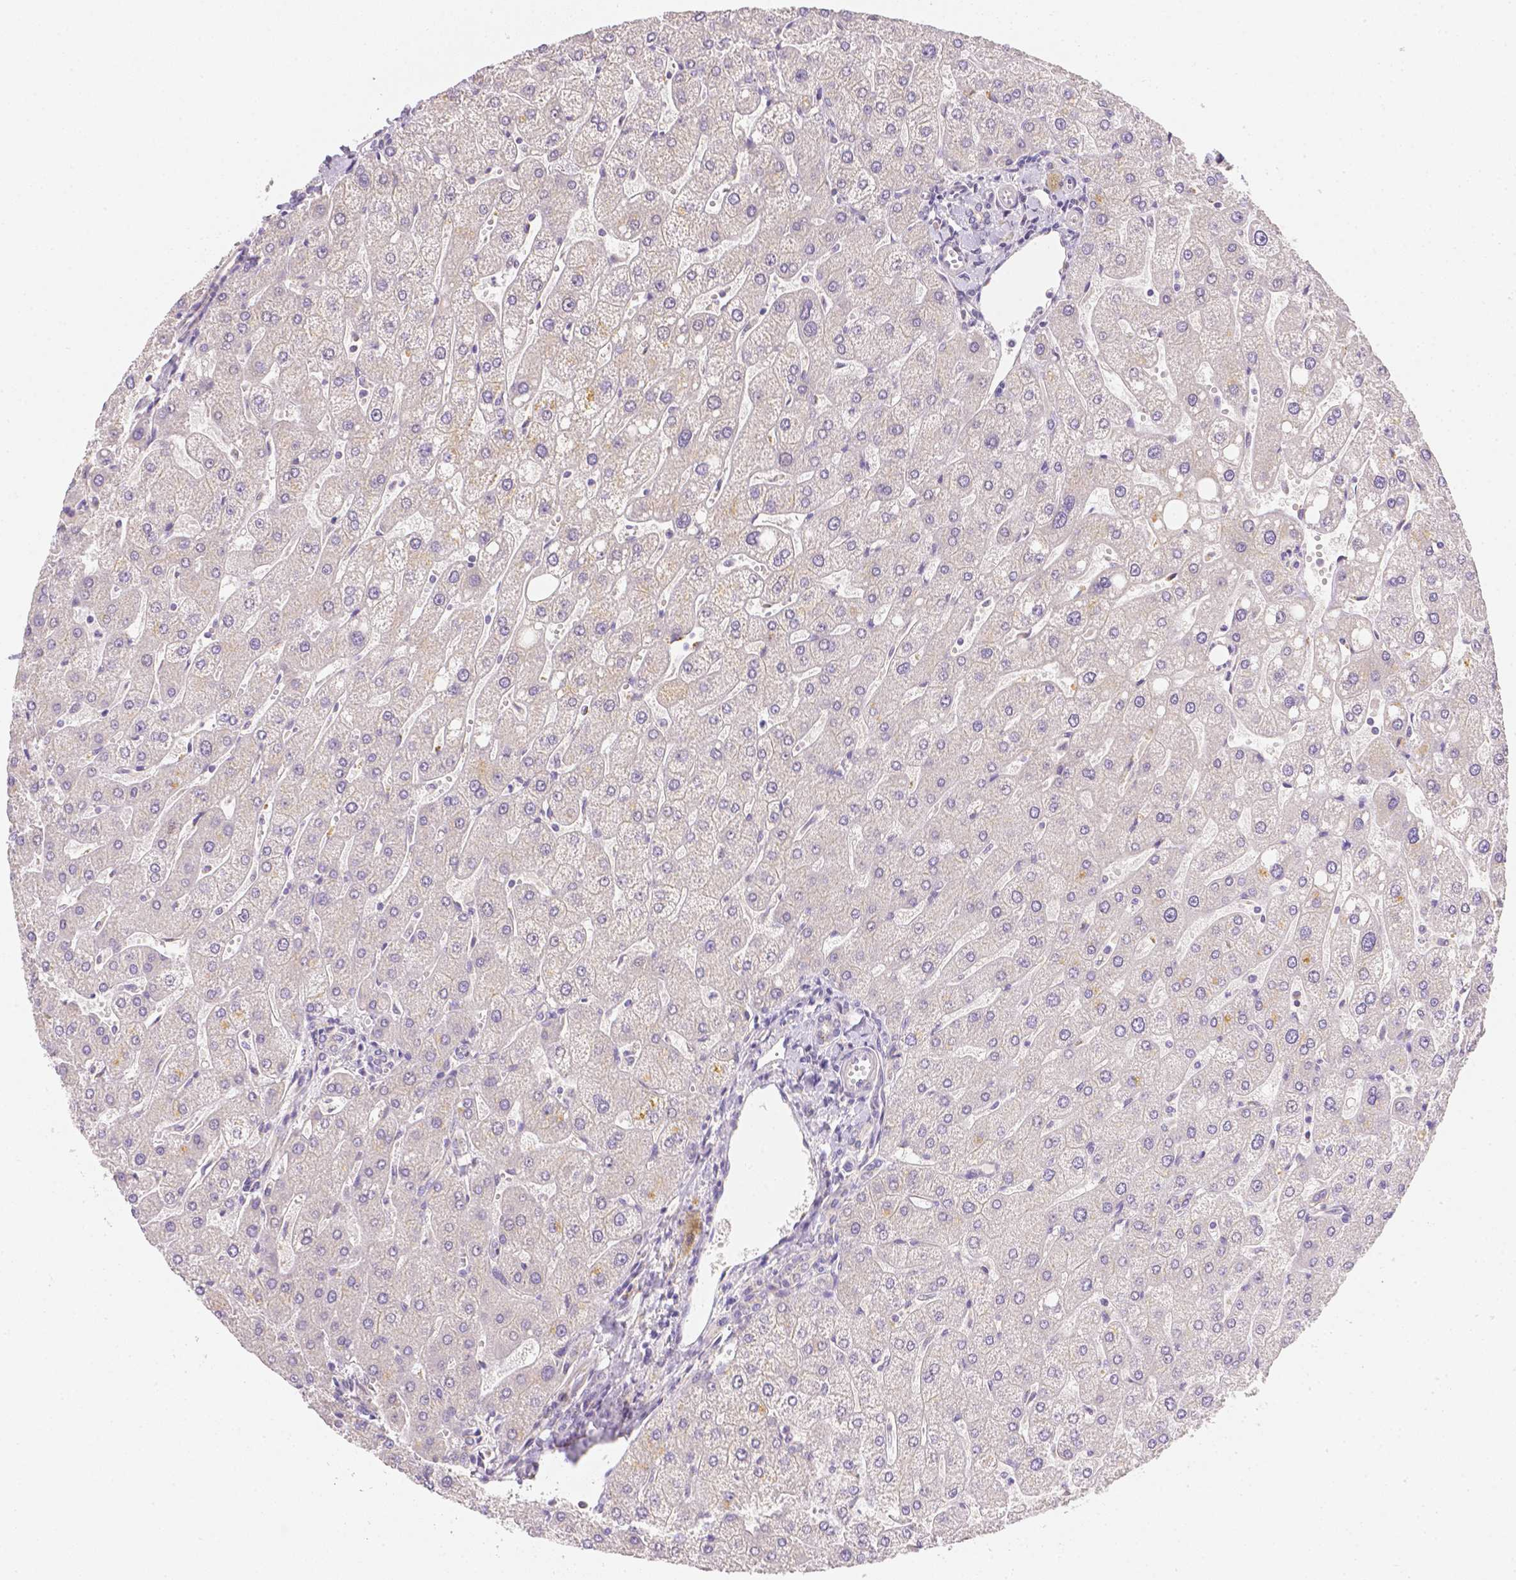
{"staining": {"intensity": "negative", "quantity": "none", "location": "none"}, "tissue": "liver", "cell_type": "Cholangiocytes", "image_type": "normal", "snomed": [{"axis": "morphology", "description": "Normal tissue, NOS"}, {"axis": "topography", "description": "Liver"}], "caption": "Immunohistochemistry of normal human liver shows no expression in cholangiocytes.", "gene": "C10orf67", "patient": {"sex": "male", "age": 67}}